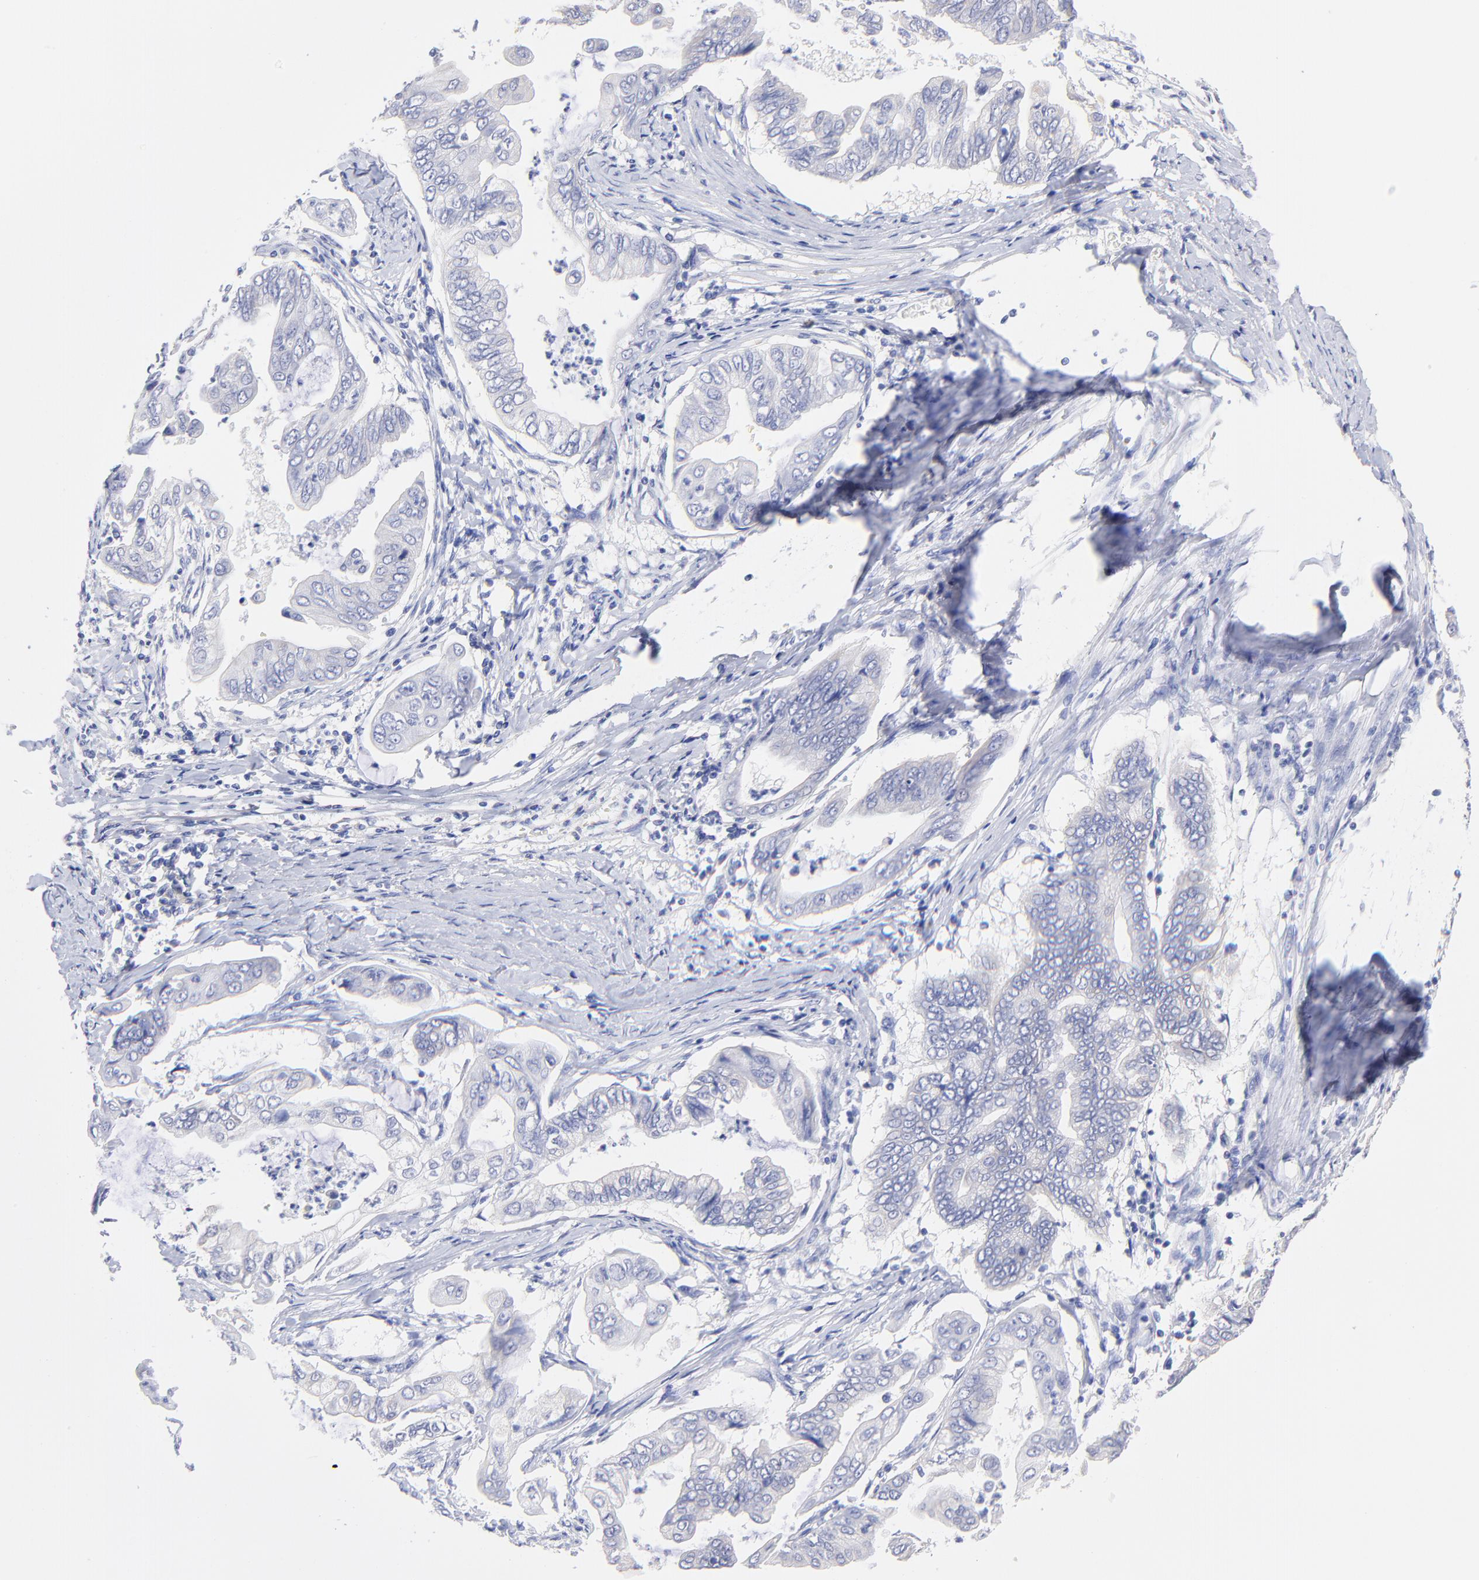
{"staining": {"intensity": "negative", "quantity": "none", "location": "none"}, "tissue": "stomach cancer", "cell_type": "Tumor cells", "image_type": "cancer", "snomed": [{"axis": "morphology", "description": "Adenocarcinoma, NOS"}, {"axis": "topography", "description": "Stomach, upper"}], "caption": "The micrograph reveals no significant expression in tumor cells of stomach cancer (adenocarcinoma).", "gene": "CFAP57", "patient": {"sex": "male", "age": 80}}